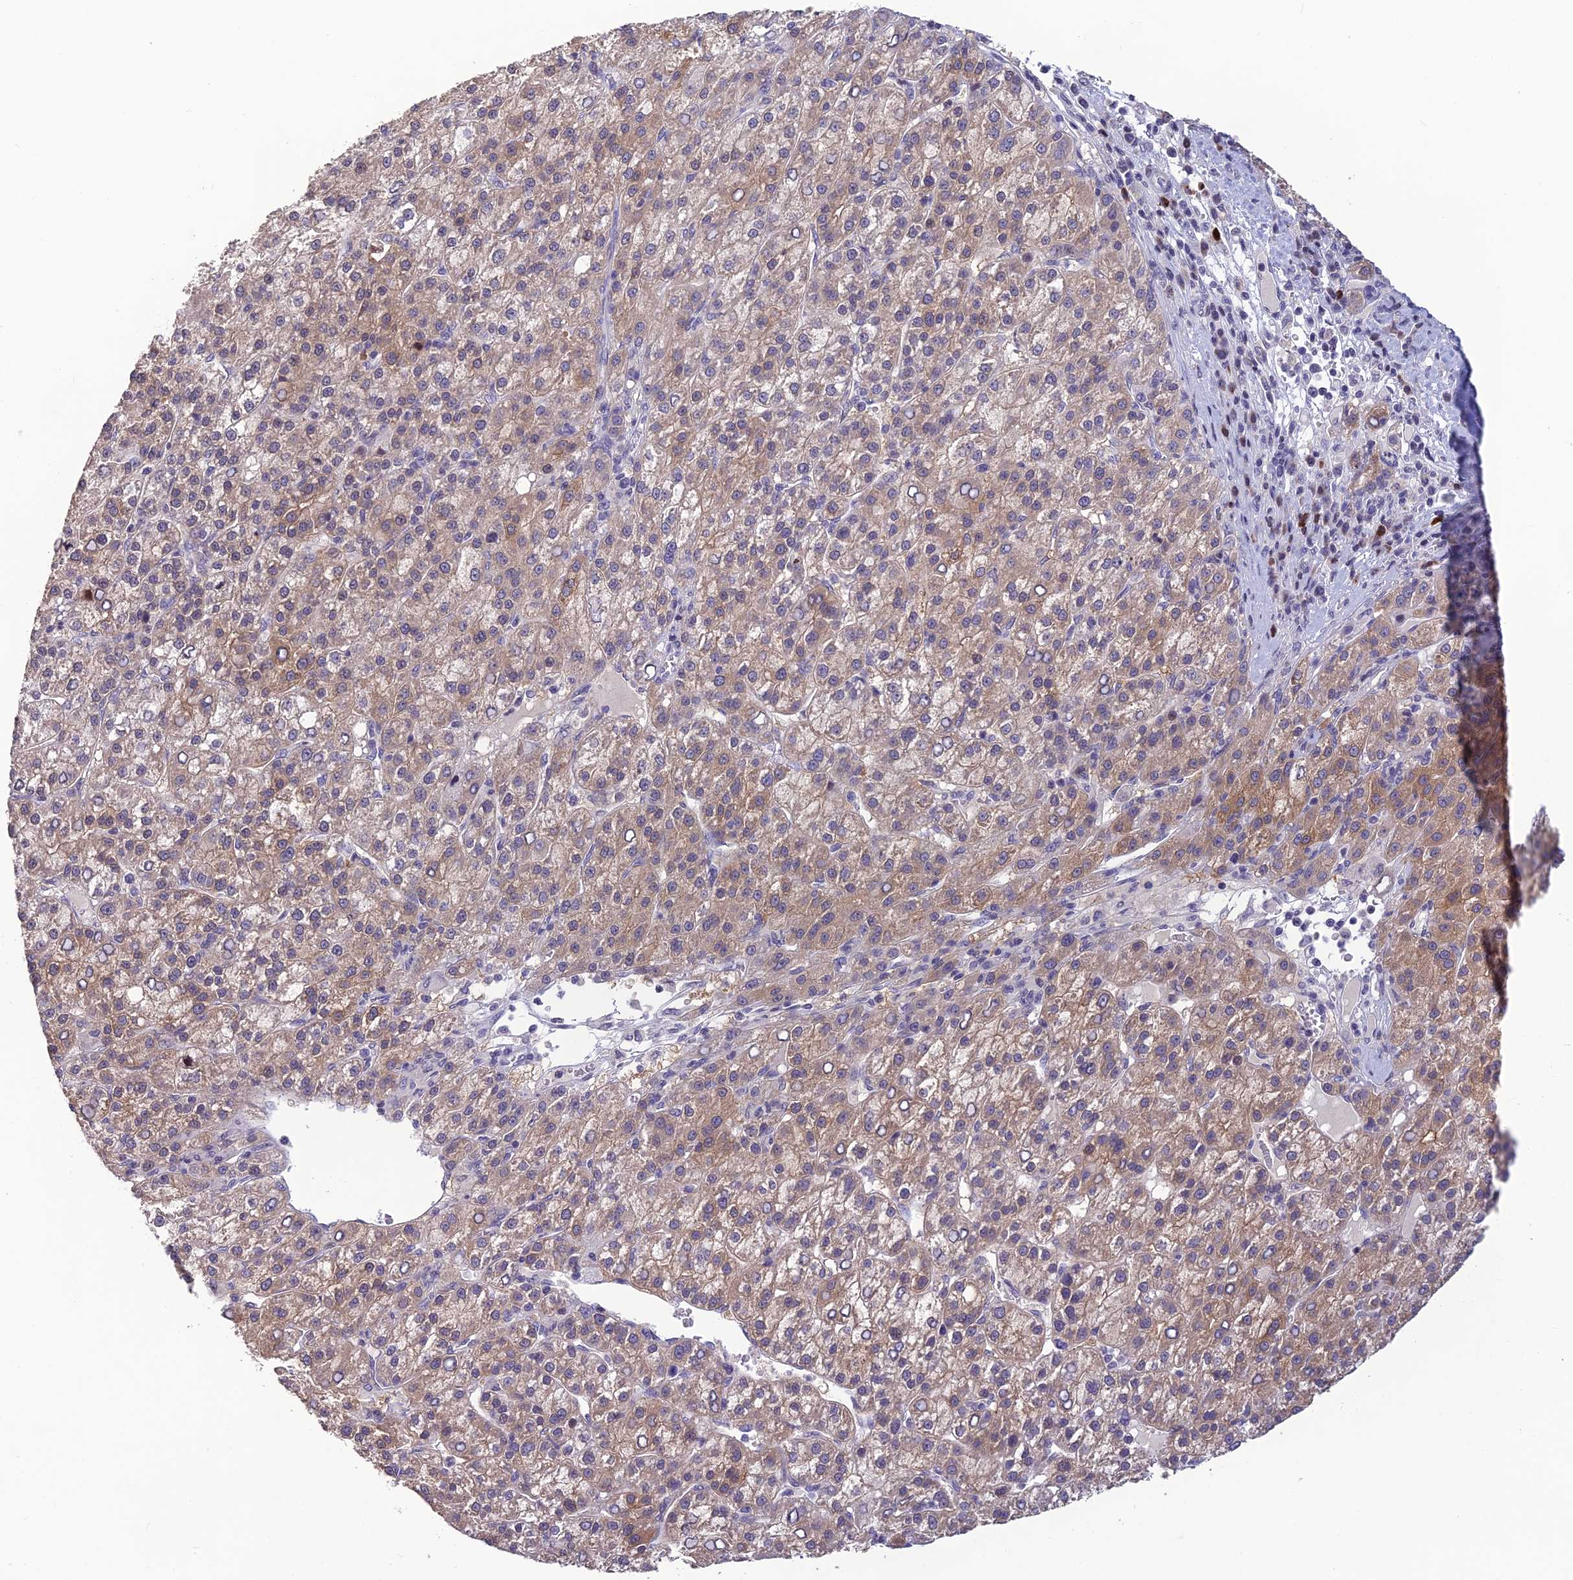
{"staining": {"intensity": "weak", "quantity": "25%-75%", "location": "cytoplasmic/membranous"}, "tissue": "liver cancer", "cell_type": "Tumor cells", "image_type": "cancer", "snomed": [{"axis": "morphology", "description": "Carcinoma, Hepatocellular, NOS"}, {"axis": "topography", "description": "Liver"}], "caption": "Tumor cells reveal low levels of weak cytoplasmic/membranous staining in about 25%-75% of cells in liver hepatocellular carcinoma.", "gene": "TMEM134", "patient": {"sex": "female", "age": 58}}